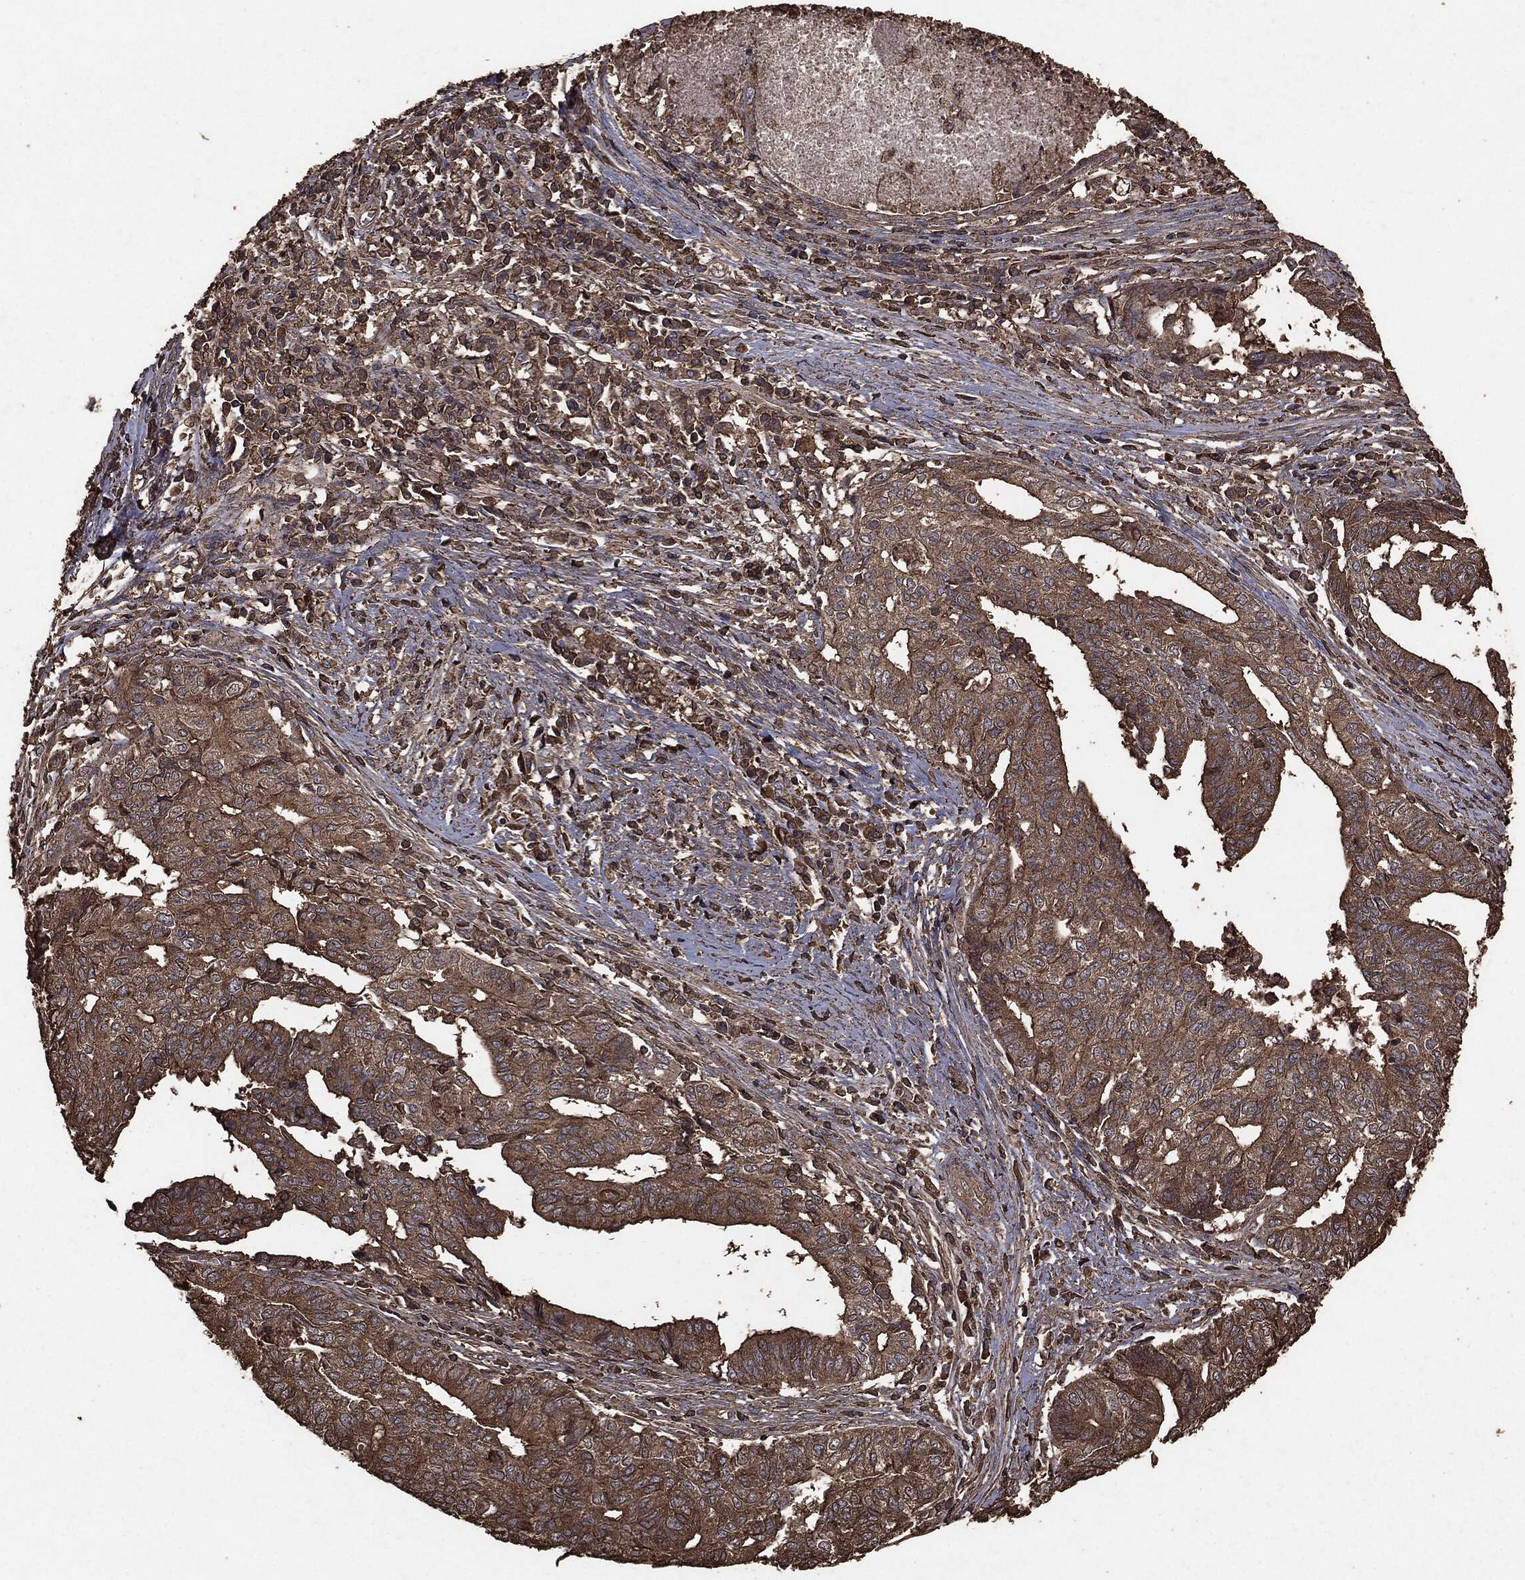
{"staining": {"intensity": "moderate", "quantity": ">75%", "location": "cytoplasmic/membranous"}, "tissue": "endometrial cancer", "cell_type": "Tumor cells", "image_type": "cancer", "snomed": [{"axis": "morphology", "description": "Adenocarcinoma, NOS"}, {"axis": "topography", "description": "Endometrium"}], "caption": "This photomicrograph demonstrates adenocarcinoma (endometrial) stained with immunohistochemistry to label a protein in brown. The cytoplasmic/membranous of tumor cells show moderate positivity for the protein. Nuclei are counter-stained blue.", "gene": "MTOR", "patient": {"sex": "female", "age": 65}}